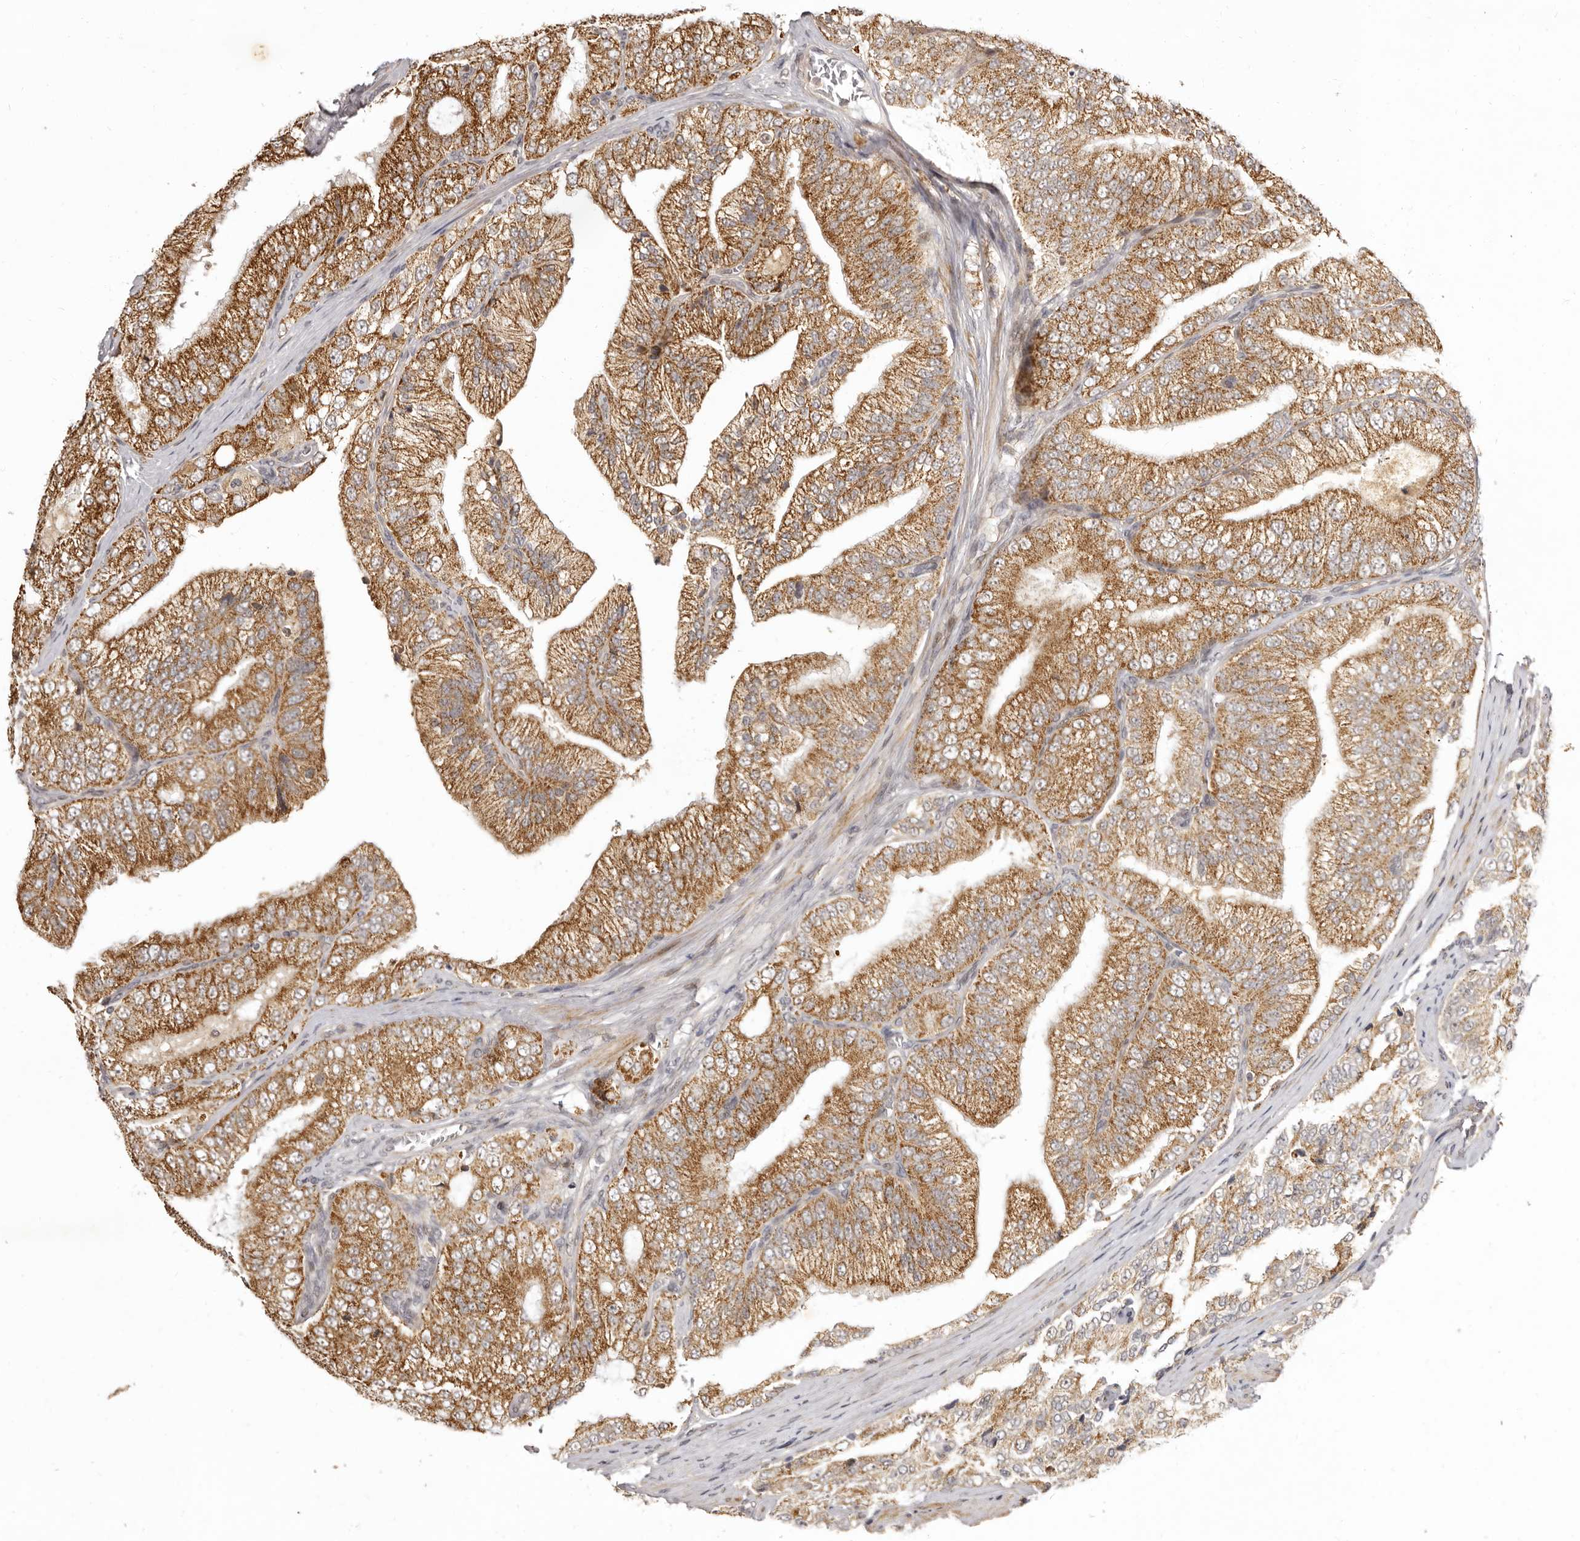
{"staining": {"intensity": "moderate", "quantity": ">75%", "location": "cytoplasmic/membranous"}, "tissue": "prostate cancer", "cell_type": "Tumor cells", "image_type": "cancer", "snomed": [{"axis": "morphology", "description": "Adenocarcinoma, High grade"}, {"axis": "topography", "description": "Prostate"}], "caption": "The image reveals a brown stain indicating the presence of a protein in the cytoplasmic/membranous of tumor cells in prostate cancer.", "gene": "ZNF326", "patient": {"sex": "male", "age": 58}}